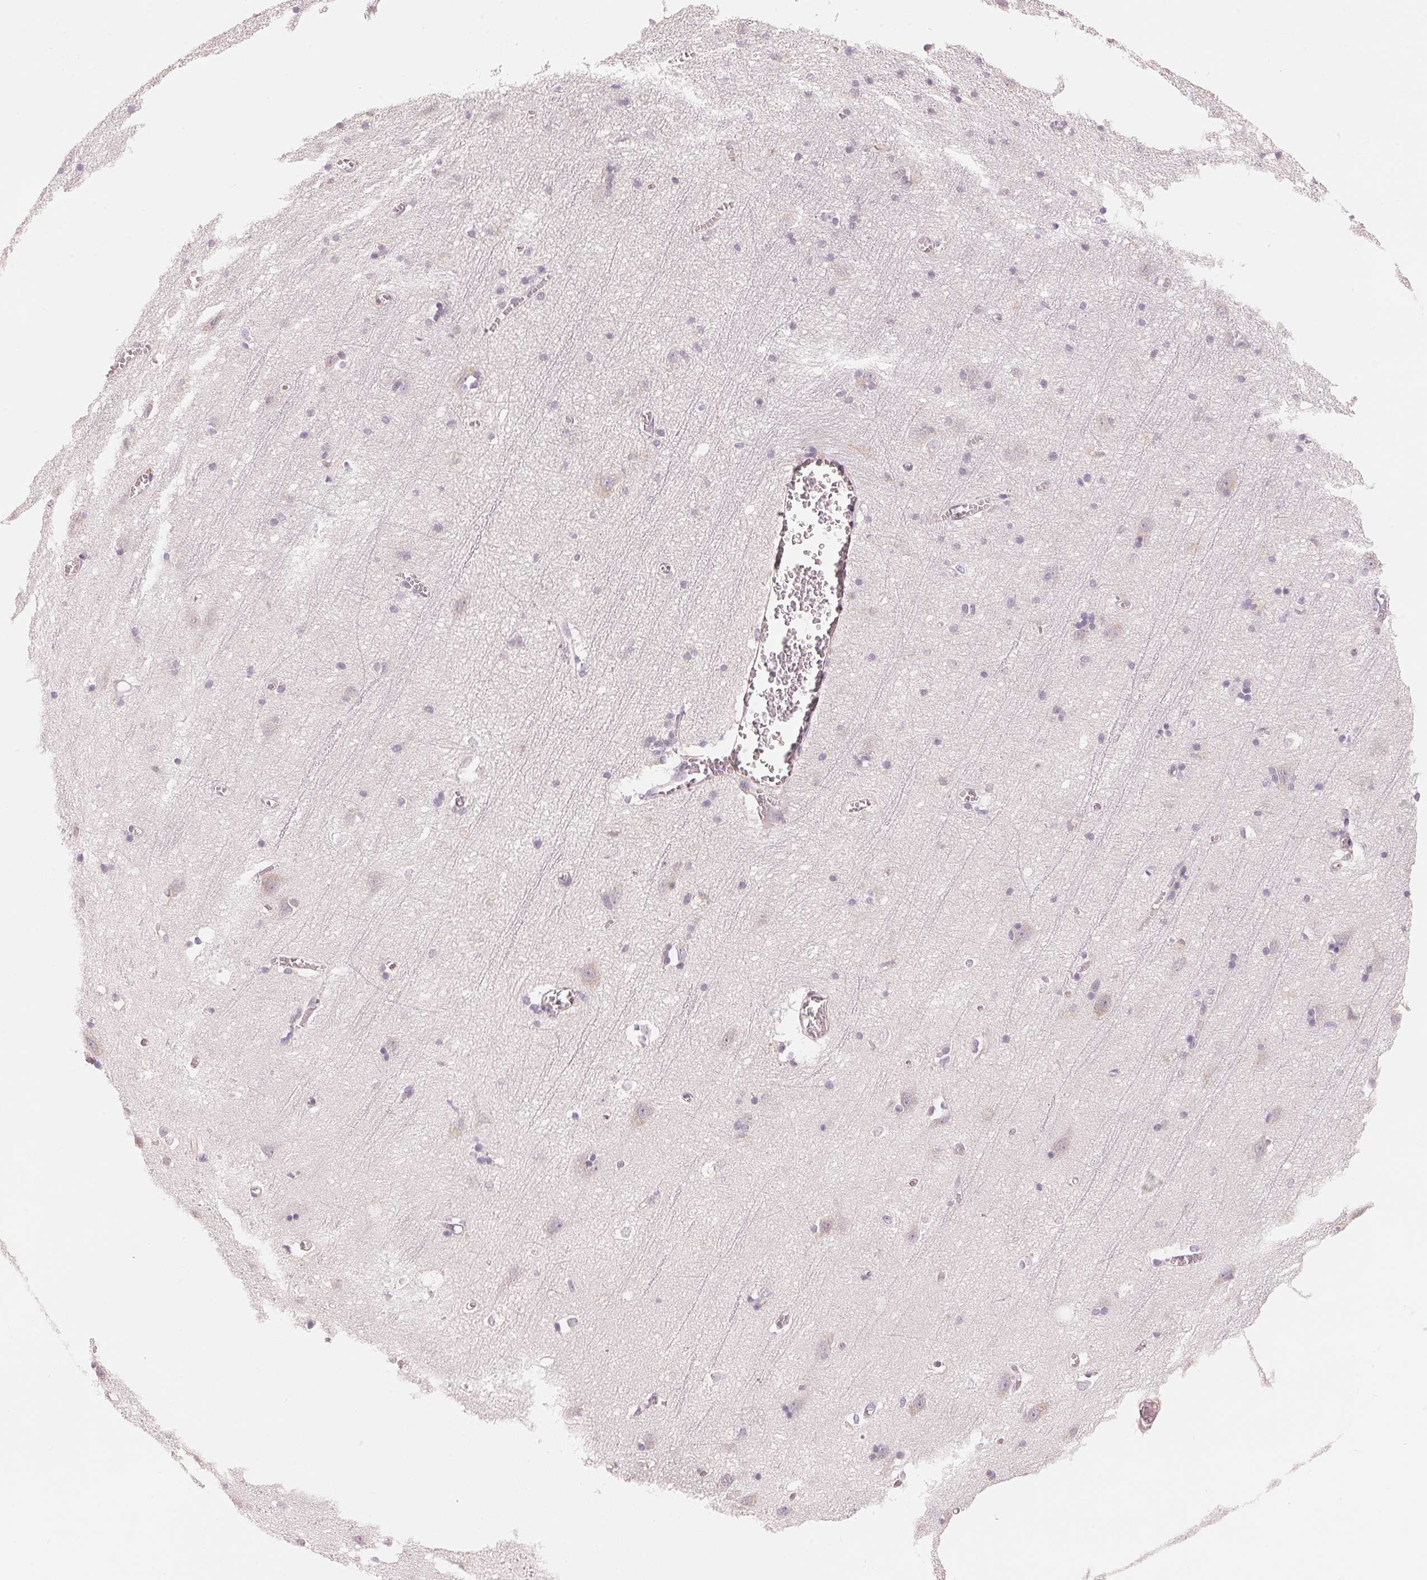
{"staining": {"intensity": "negative", "quantity": "none", "location": "none"}, "tissue": "cerebral cortex", "cell_type": "Endothelial cells", "image_type": "normal", "snomed": [{"axis": "morphology", "description": "Normal tissue, NOS"}, {"axis": "topography", "description": "Cerebral cortex"}], "caption": "Protein analysis of normal cerebral cortex shows no significant staining in endothelial cells. (Immunohistochemistry, brightfield microscopy, high magnification).", "gene": "CFHR2", "patient": {"sex": "male", "age": 70}}